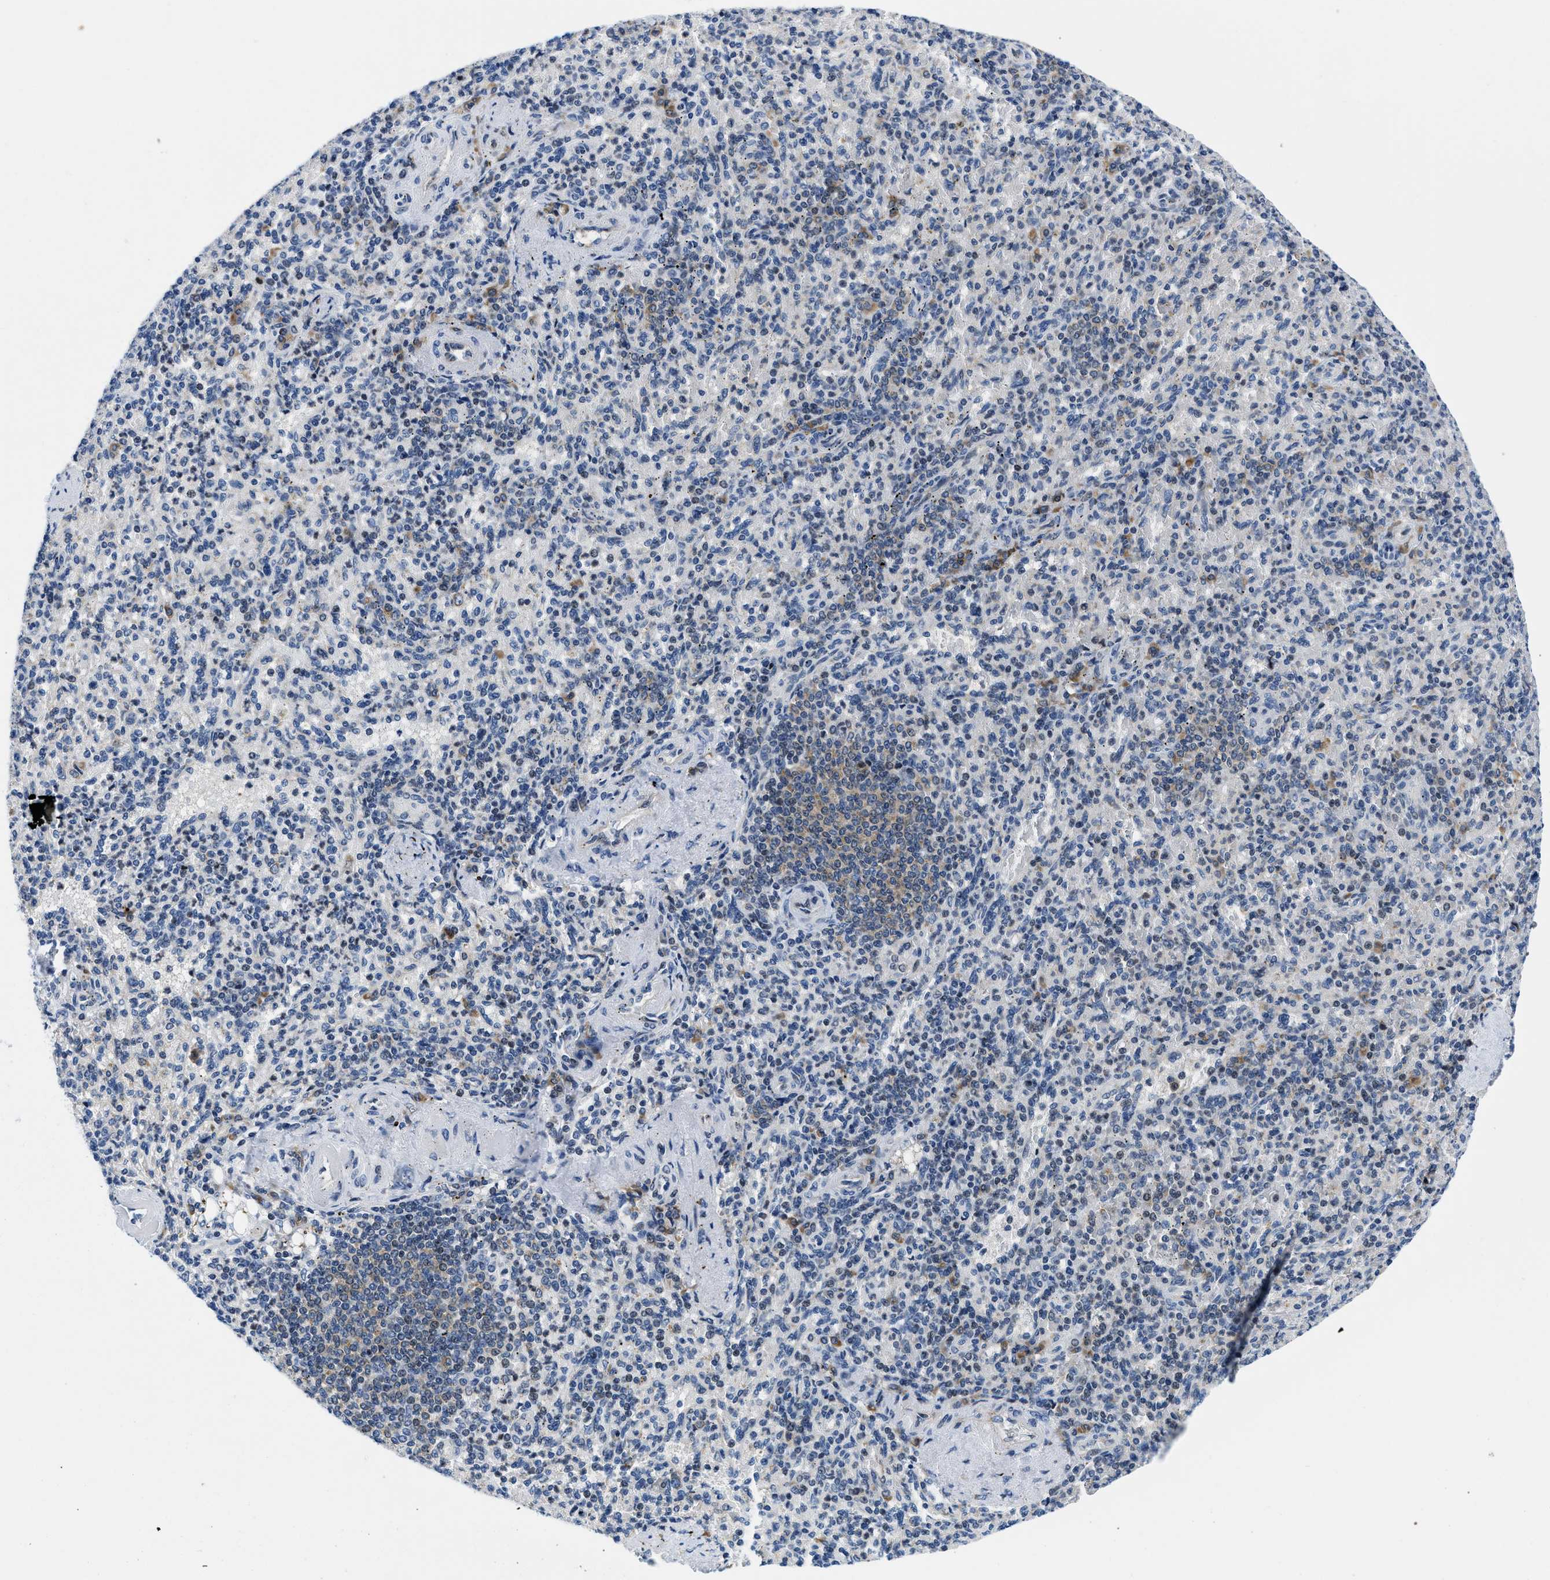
{"staining": {"intensity": "moderate", "quantity": "<25%", "location": "cytoplasmic/membranous"}, "tissue": "spleen", "cell_type": "Cells in red pulp", "image_type": "normal", "snomed": [{"axis": "morphology", "description": "Normal tissue, NOS"}, {"axis": "topography", "description": "Spleen"}], "caption": "Immunohistochemical staining of normal spleen shows moderate cytoplasmic/membranous protein positivity in about <25% of cells in red pulp. Immunohistochemistry (ihc) stains the protein in brown and the nuclei are stained blue.", "gene": "IKBKE", "patient": {"sex": "female", "age": 74}}